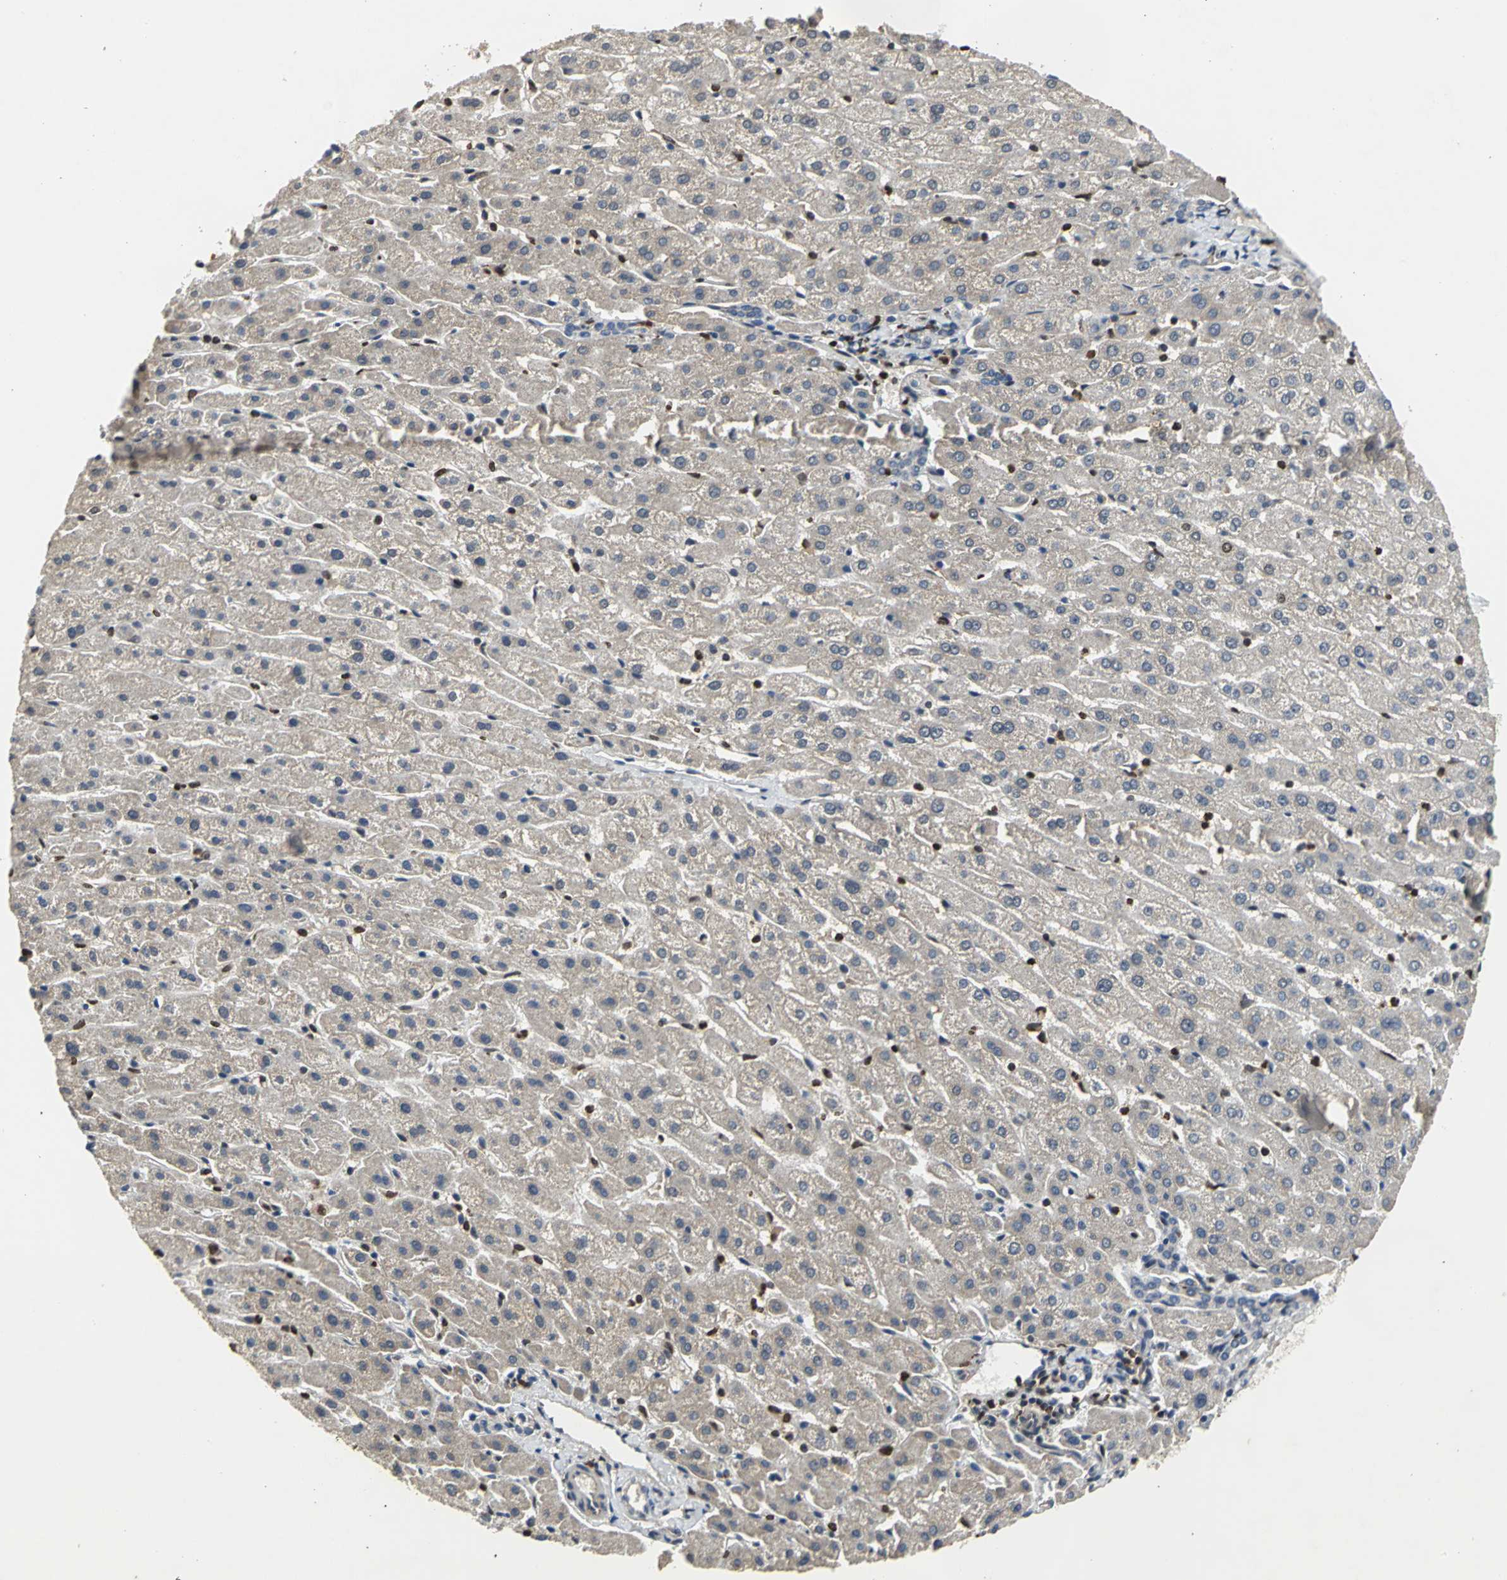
{"staining": {"intensity": "weak", "quantity": ">75%", "location": "cytoplasmic/membranous"}, "tissue": "liver", "cell_type": "Cholangiocytes", "image_type": "normal", "snomed": [{"axis": "morphology", "description": "Normal tissue, NOS"}, {"axis": "morphology", "description": "Fibrosis, NOS"}, {"axis": "topography", "description": "Liver"}], "caption": "Cholangiocytes reveal low levels of weak cytoplasmic/membranous staining in approximately >75% of cells in unremarkable human liver.", "gene": "AHR", "patient": {"sex": "female", "age": 29}}